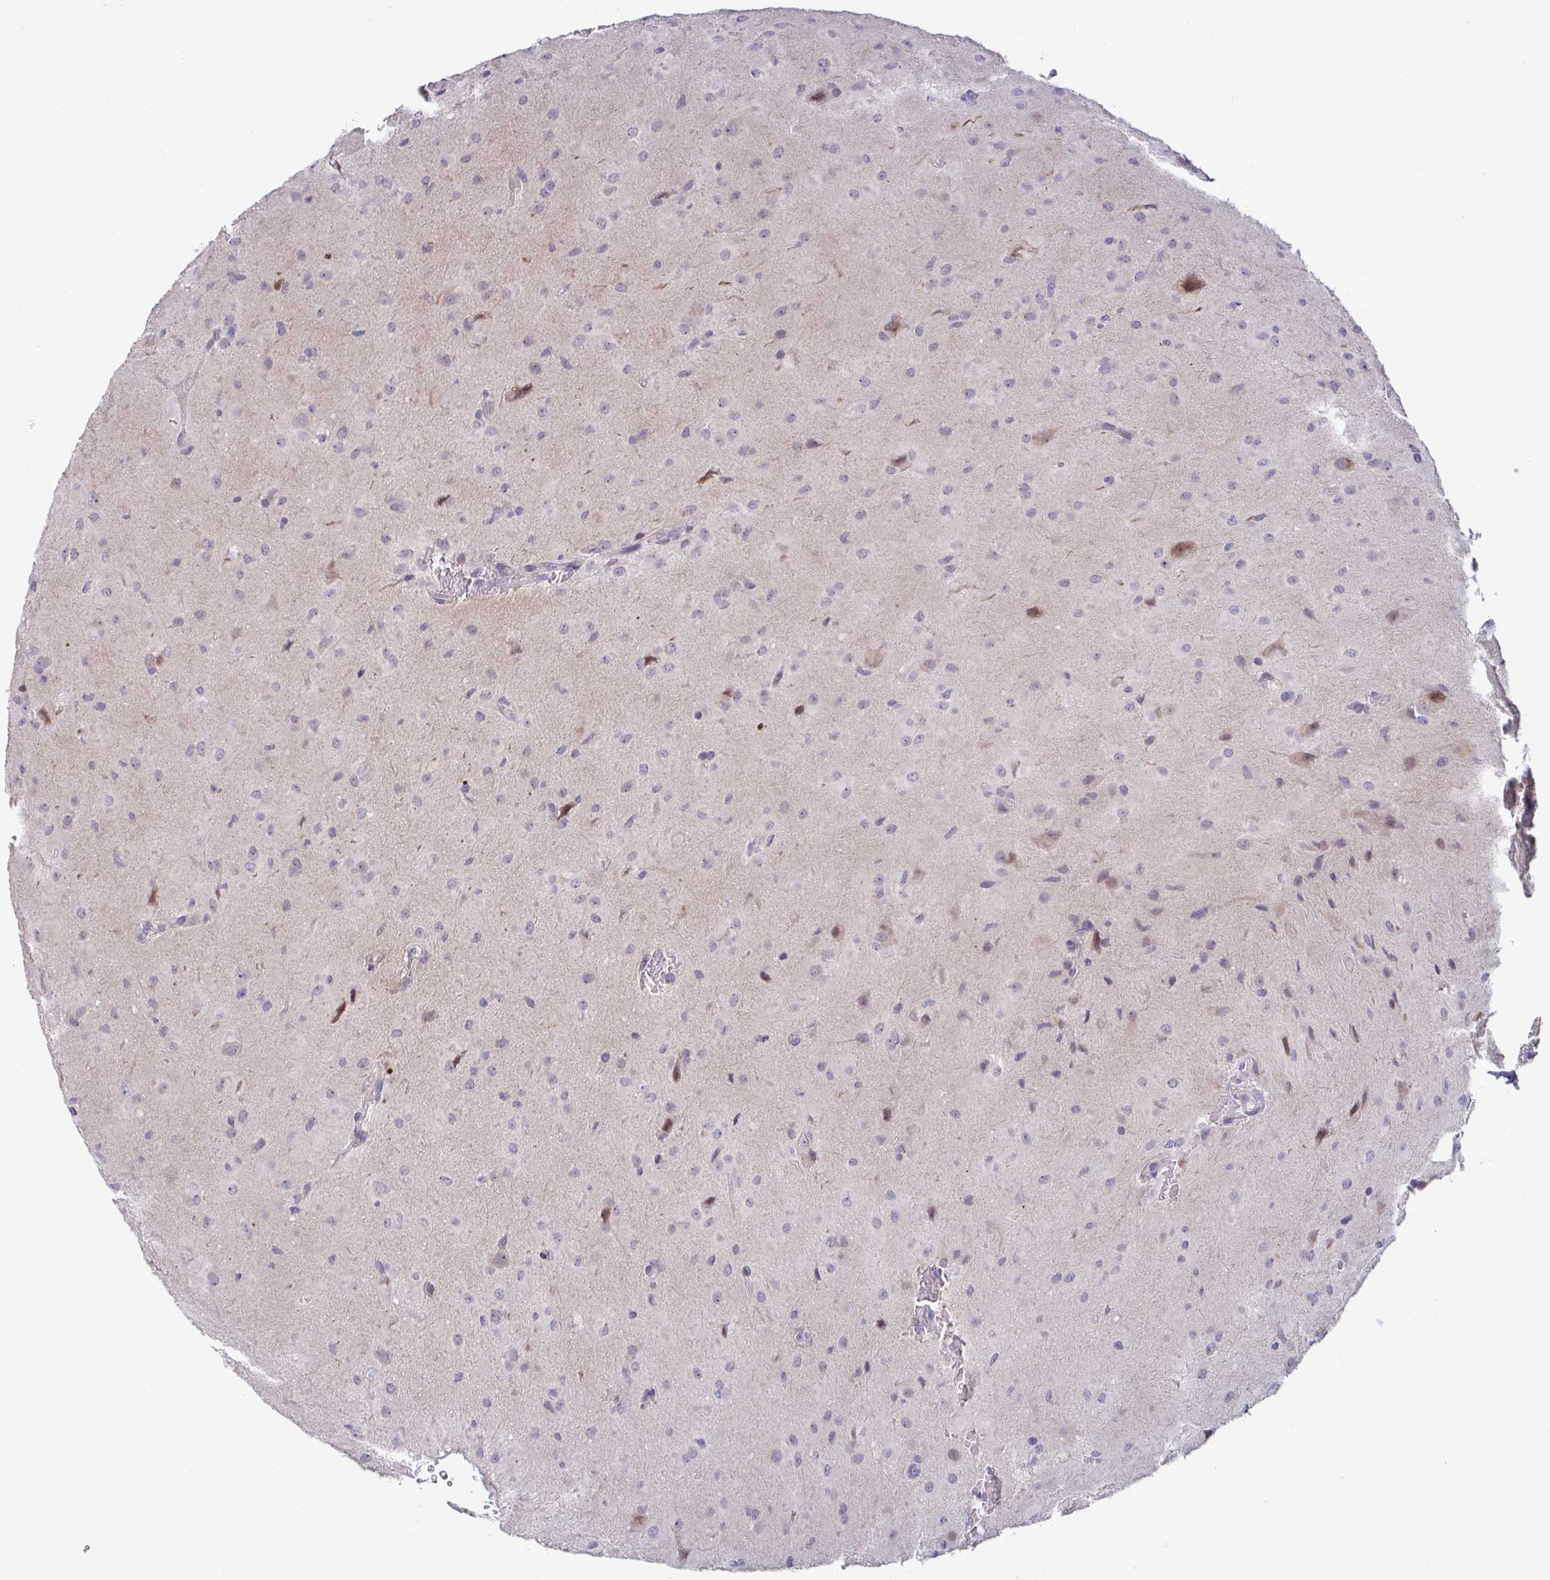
{"staining": {"intensity": "negative", "quantity": "none", "location": "none"}, "tissue": "glioma", "cell_type": "Tumor cells", "image_type": "cancer", "snomed": [{"axis": "morphology", "description": "Glioma, malignant, Low grade"}, {"axis": "topography", "description": "Brain"}], "caption": "Tumor cells are negative for protein expression in human low-grade glioma (malignant). The staining is performed using DAB (3,3'-diaminobenzidine) brown chromogen with nuclei counter-stained in using hematoxylin.", "gene": "GSTM1", "patient": {"sex": "male", "age": 58}}